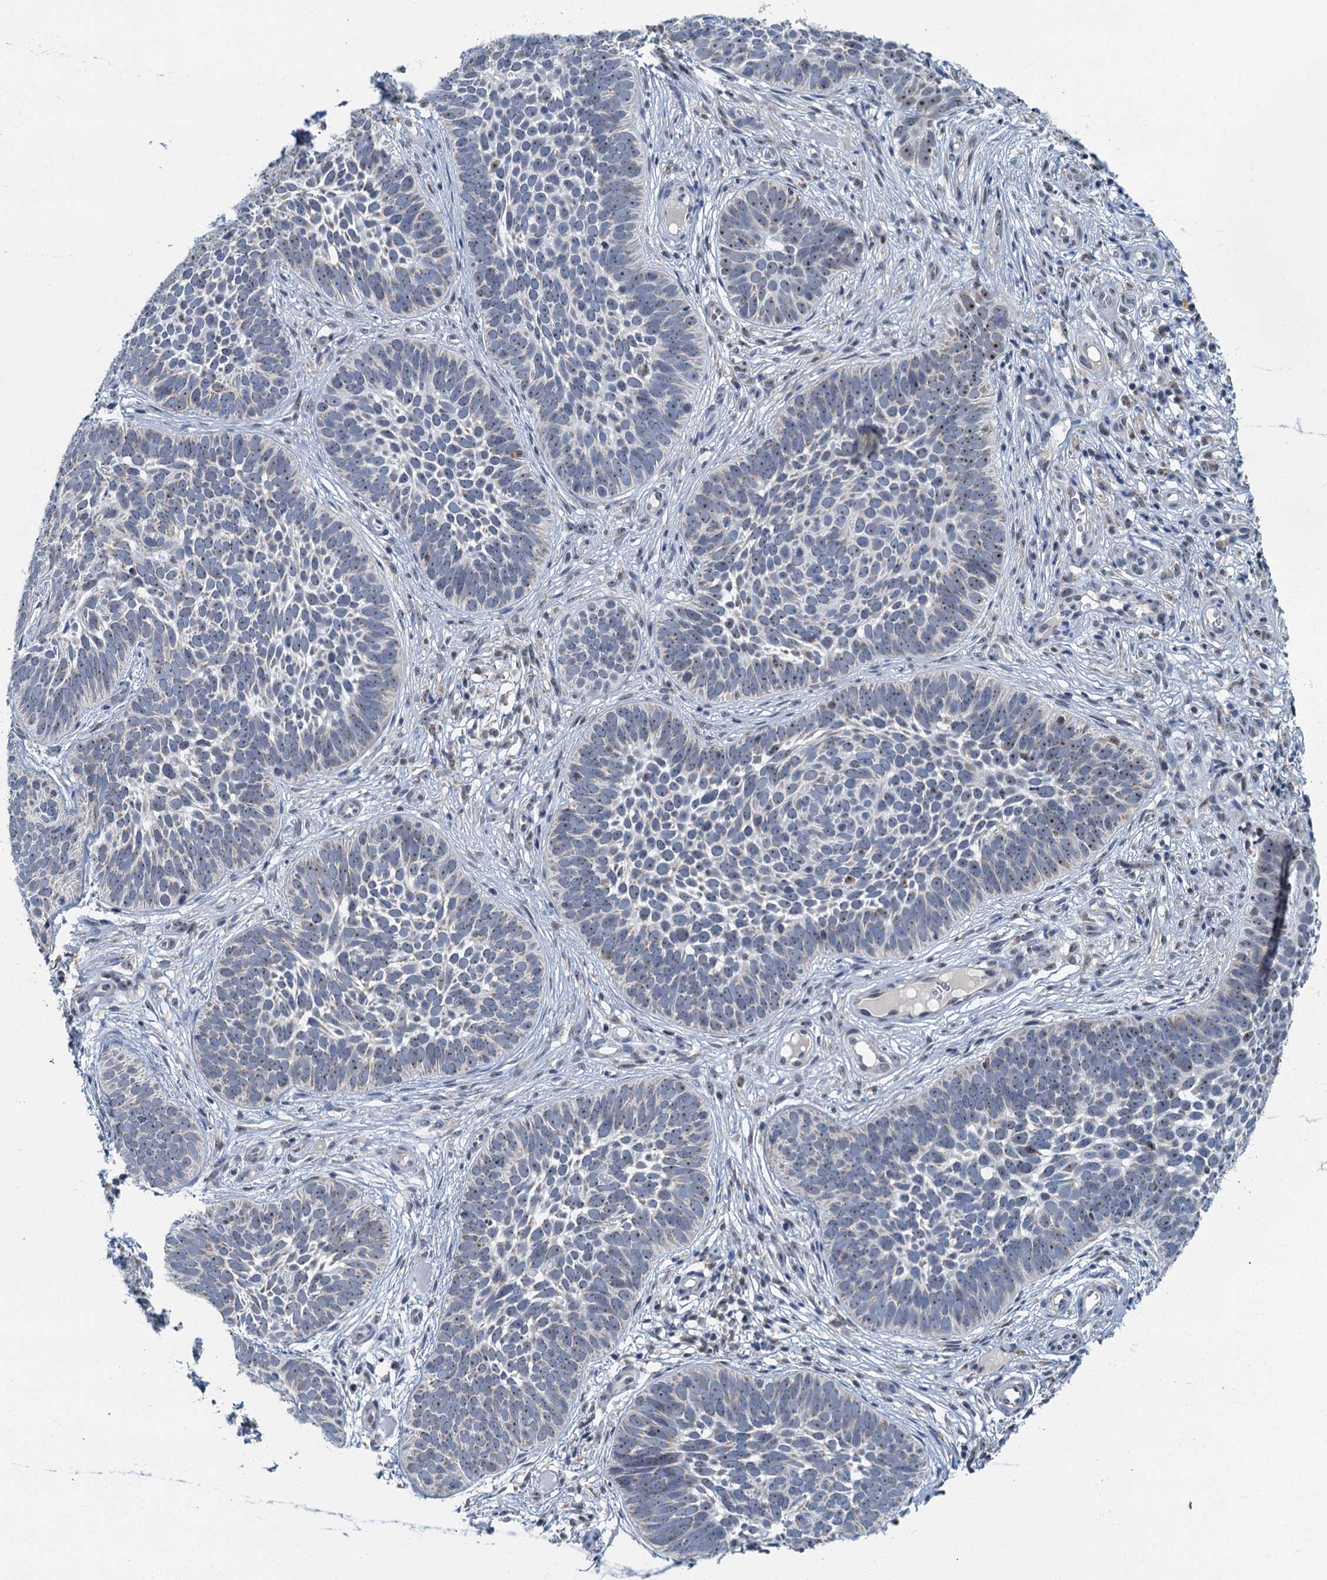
{"staining": {"intensity": "negative", "quantity": "none", "location": "none"}, "tissue": "skin cancer", "cell_type": "Tumor cells", "image_type": "cancer", "snomed": [{"axis": "morphology", "description": "Basal cell carcinoma"}, {"axis": "topography", "description": "Skin"}], "caption": "Photomicrograph shows no protein positivity in tumor cells of skin cancer tissue.", "gene": "RAD9B", "patient": {"sex": "male", "age": 89}}